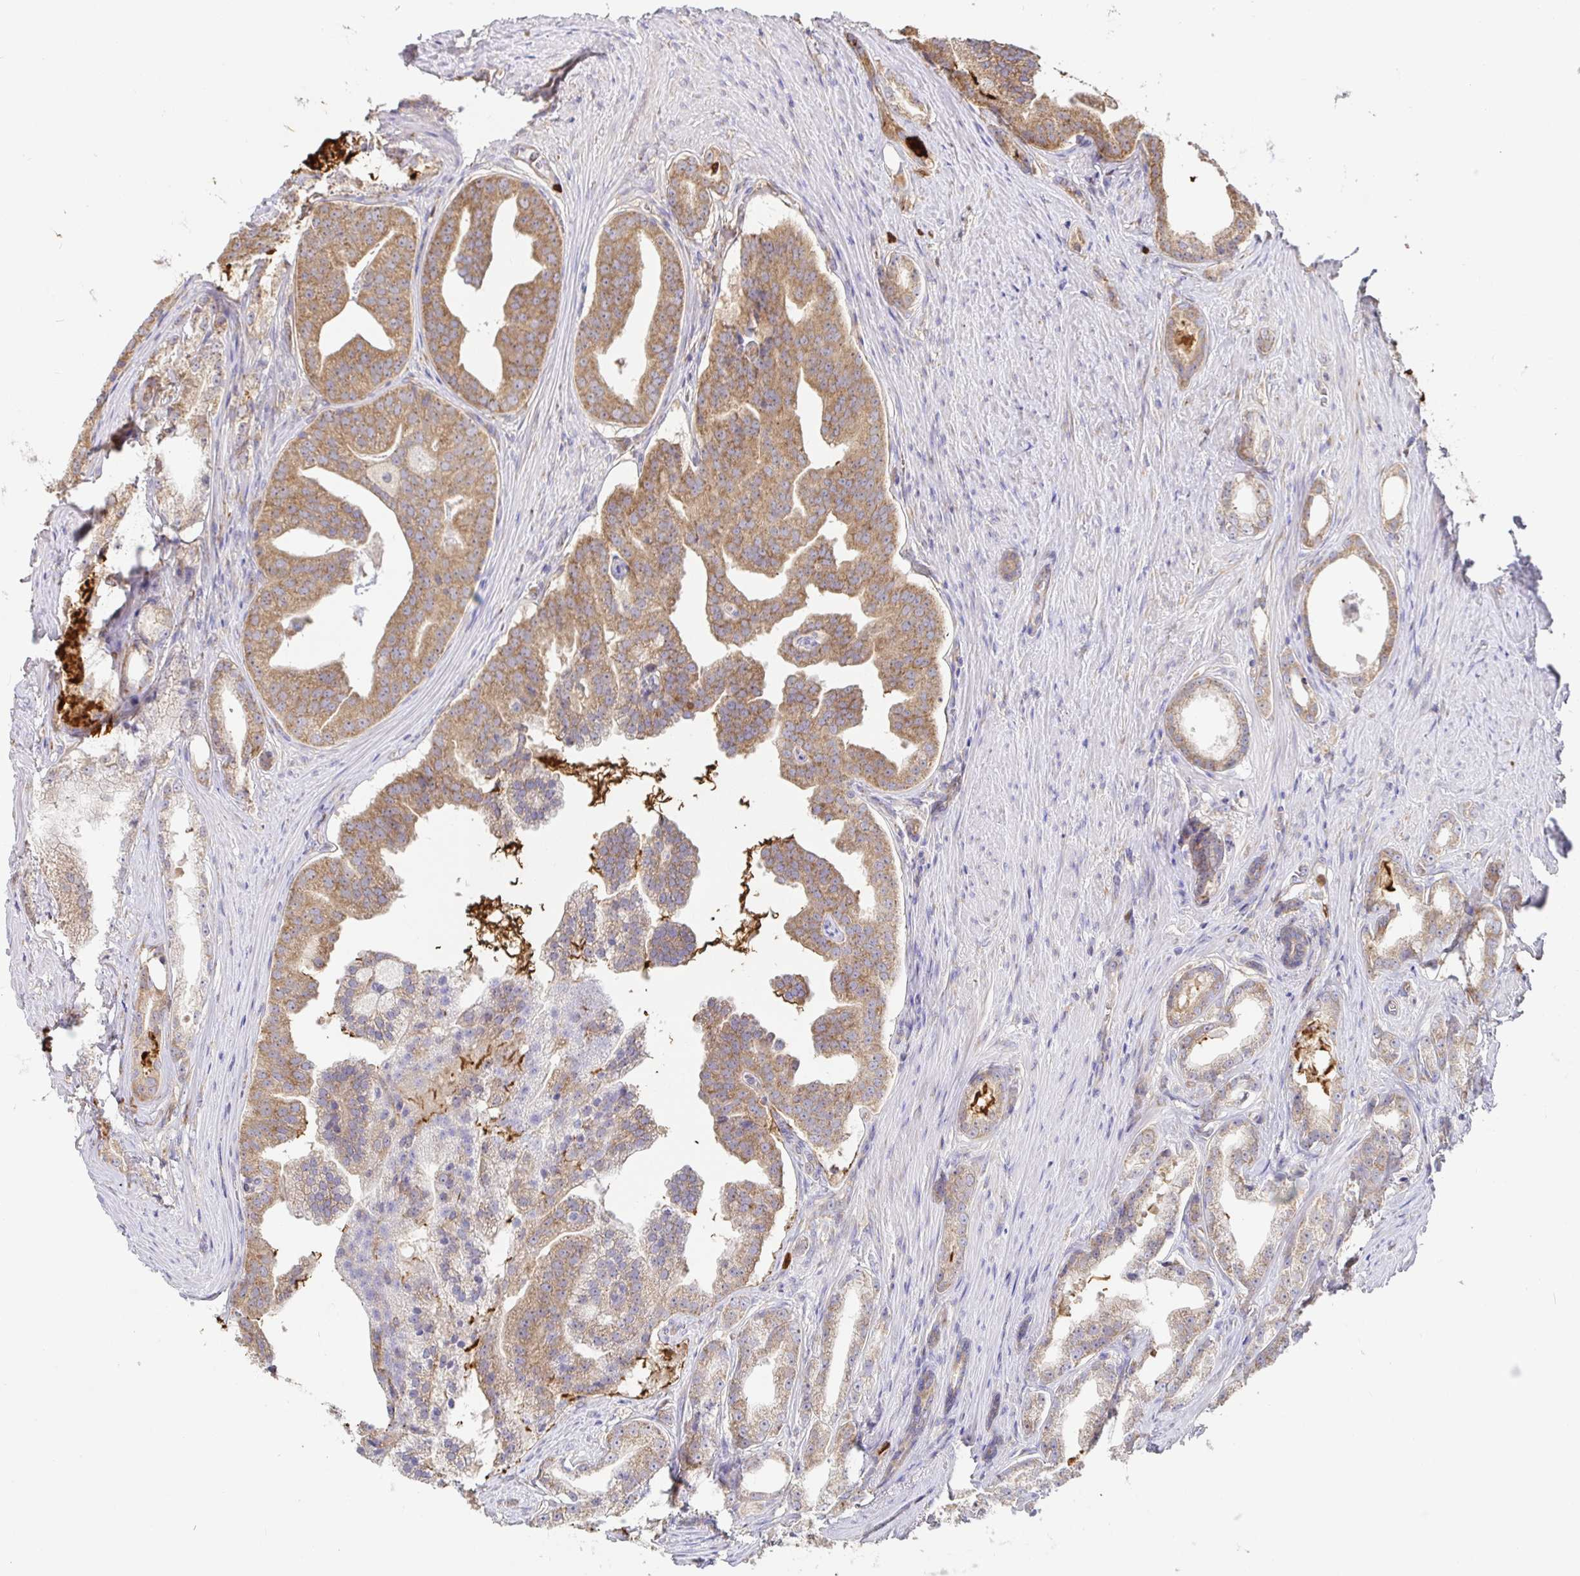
{"staining": {"intensity": "moderate", "quantity": ">75%", "location": "cytoplasmic/membranous"}, "tissue": "prostate cancer", "cell_type": "Tumor cells", "image_type": "cancer", "snomed": [{"axis": "morphology", "description": "Adenocarcinoma, Low grade"}, {"axis": "topography", "description": "Prostate"}], "caption": "Immunohistochemistry photomicrograph of prostate cancer stained for a protein (brown), which demonstrates medium levels of moderate cytoplasmic/membranous staining in about >75% of tumor cells.", "gene": "PDPK1", "patient": {"sex": "male", "age": 65}}